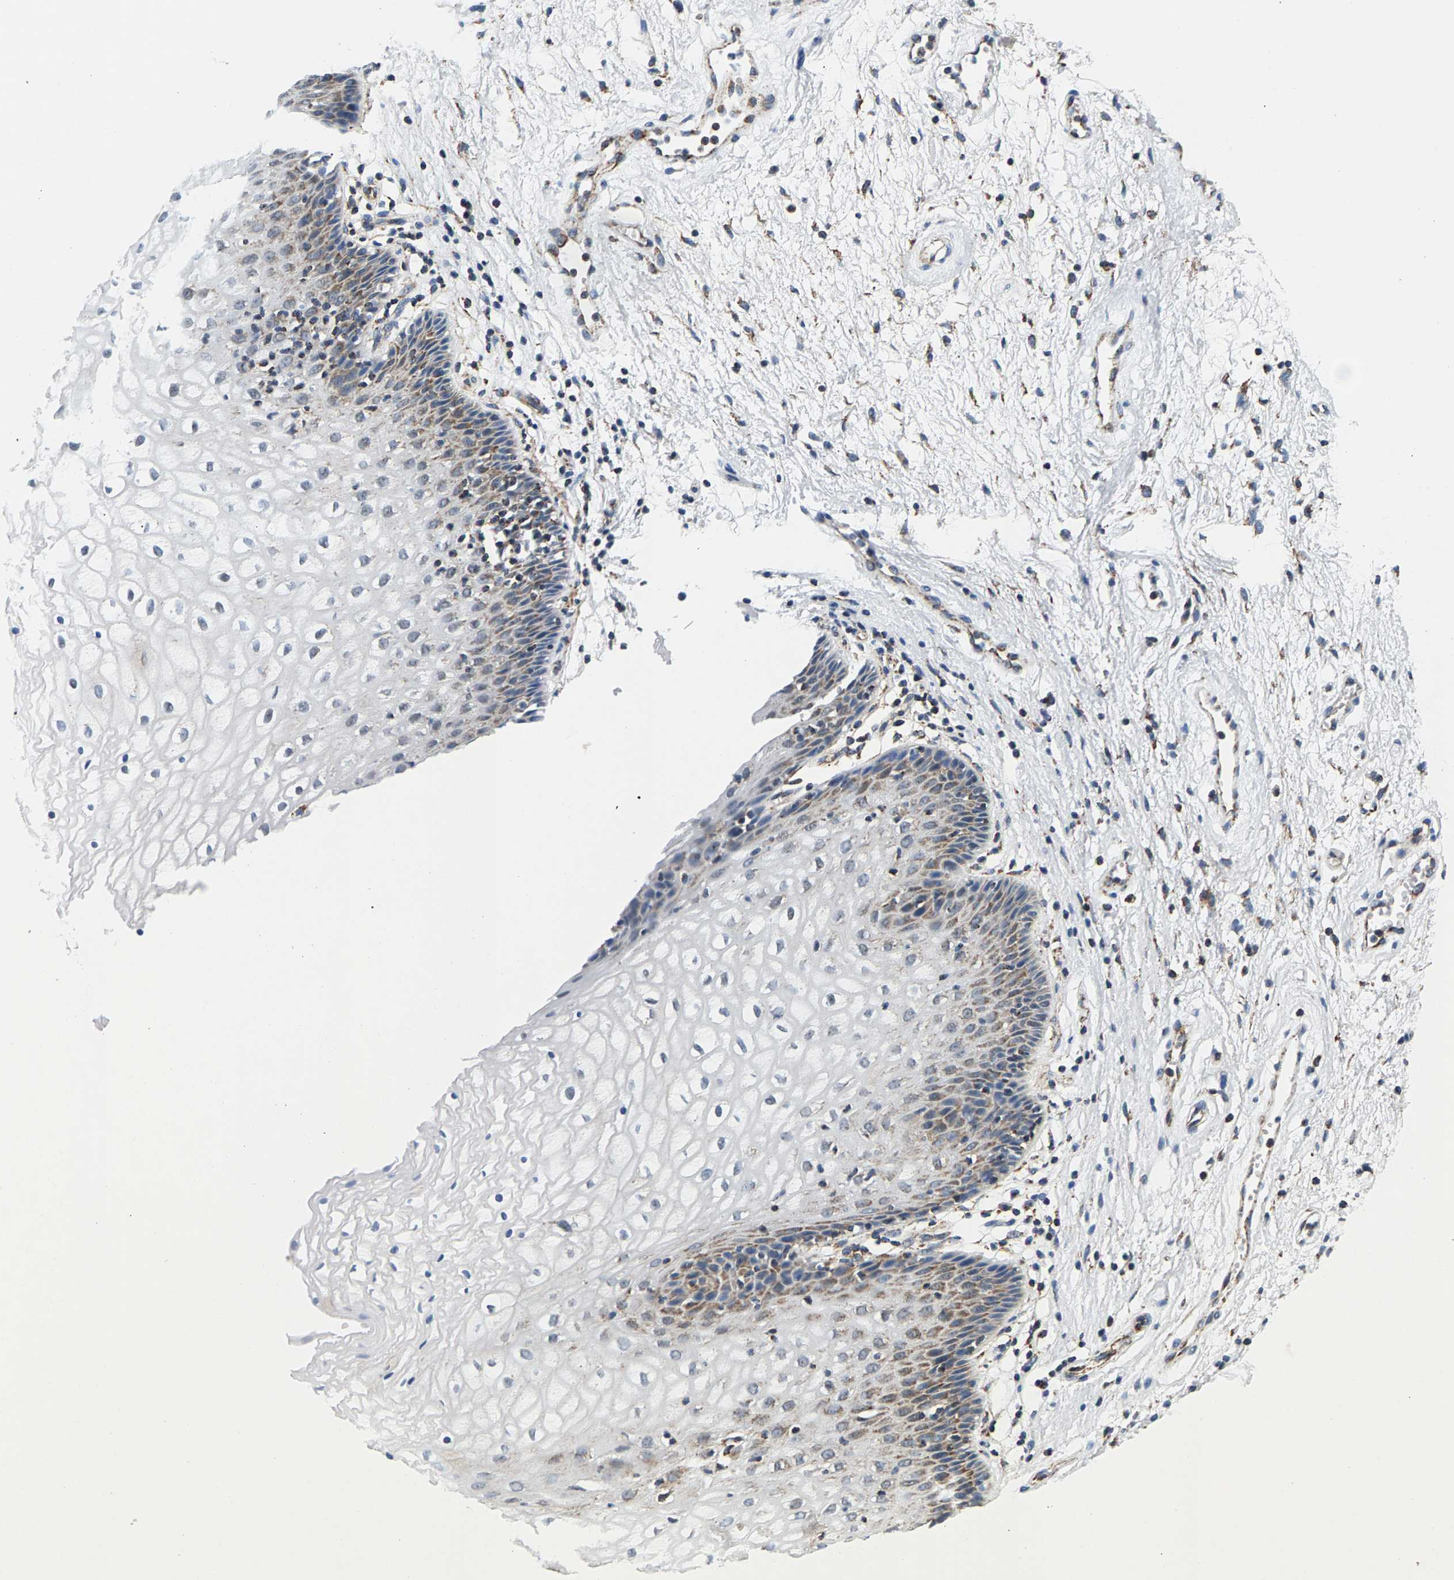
{"staining": {"intensity": "weak", "quantity": "25%-75%", "location": "cytoplasmic/membranous"}, "tissue": "vagina", "cell_type": "Squamous epithelial cells", "image_type": "normal", "snomed": [{"axis": "morphology", "description": "Normal tissue, NOS"}, {"axis": "topography", "description": "Vagina"}], "caption": "IHC (DAB) staining of unremarkable human vagina exhibits weak cytoplasmic/membranous protein staining in approximately 25%-75% of squamous epithelial cells.", "gene": "PDE1A", "patient": {"sex": "female", "age": 34}}